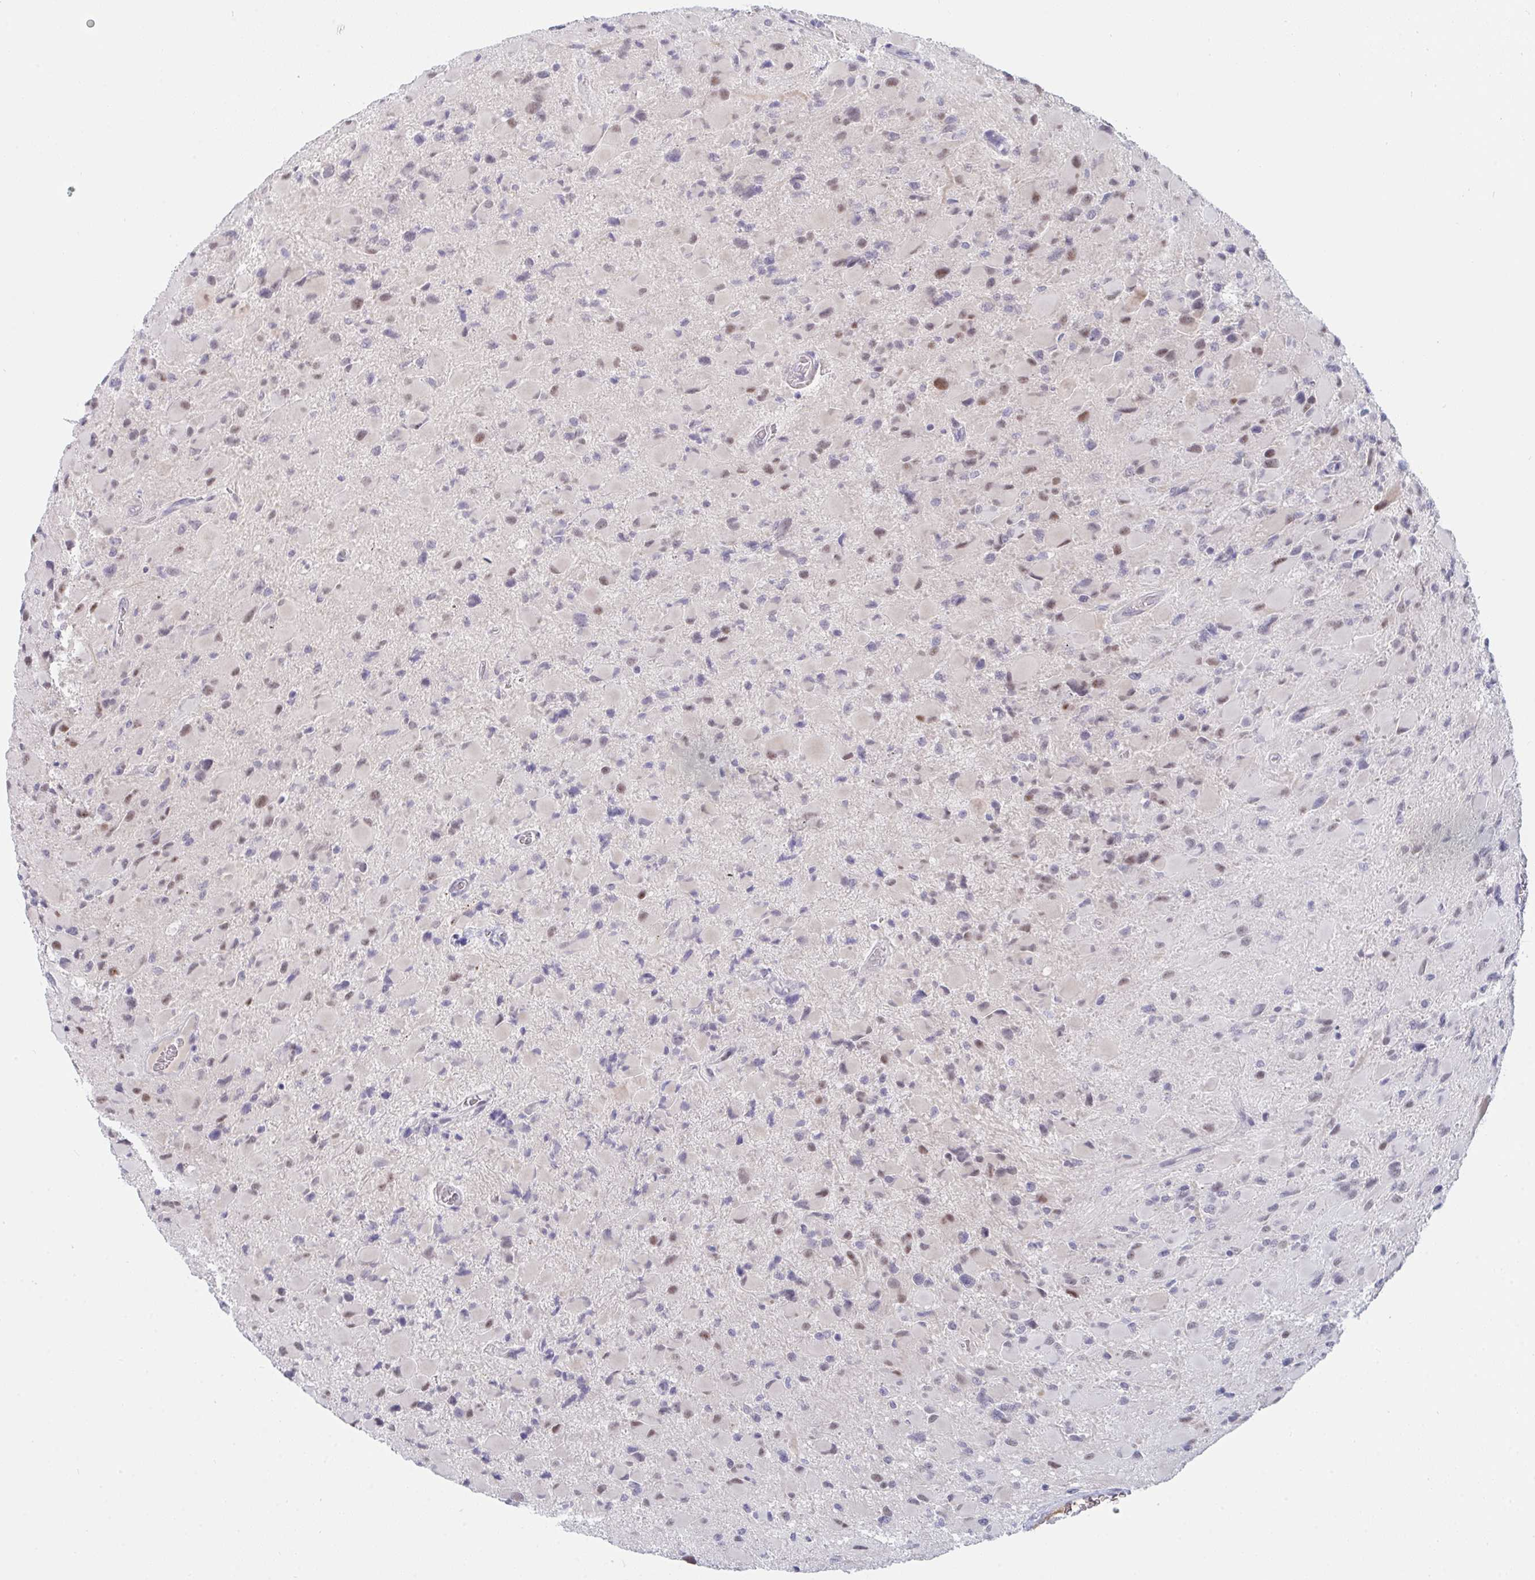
{"staining": {"intensity": "weak", "quantity": "<25%", "location": "nuclear"}, "tissue": "glioma", "cell_type": "Tumor cells", "image_type": "cancer", "snomed": [{"axis": "morphology", "description": "Glioma, malignant, High grade"}, {"axis": "topography", "description": "Cerebral cortex"}], "caption": "The photomicrograph reveals no staining of tumor cells in glioma. The staining is performed using DAB (3,3'-diaminobenzidine) brown chromogen with nuclei counter-stained in using hematoxylin.", "gene": "DSCAML1", "patient": {"sex": "female", "age": 36}}